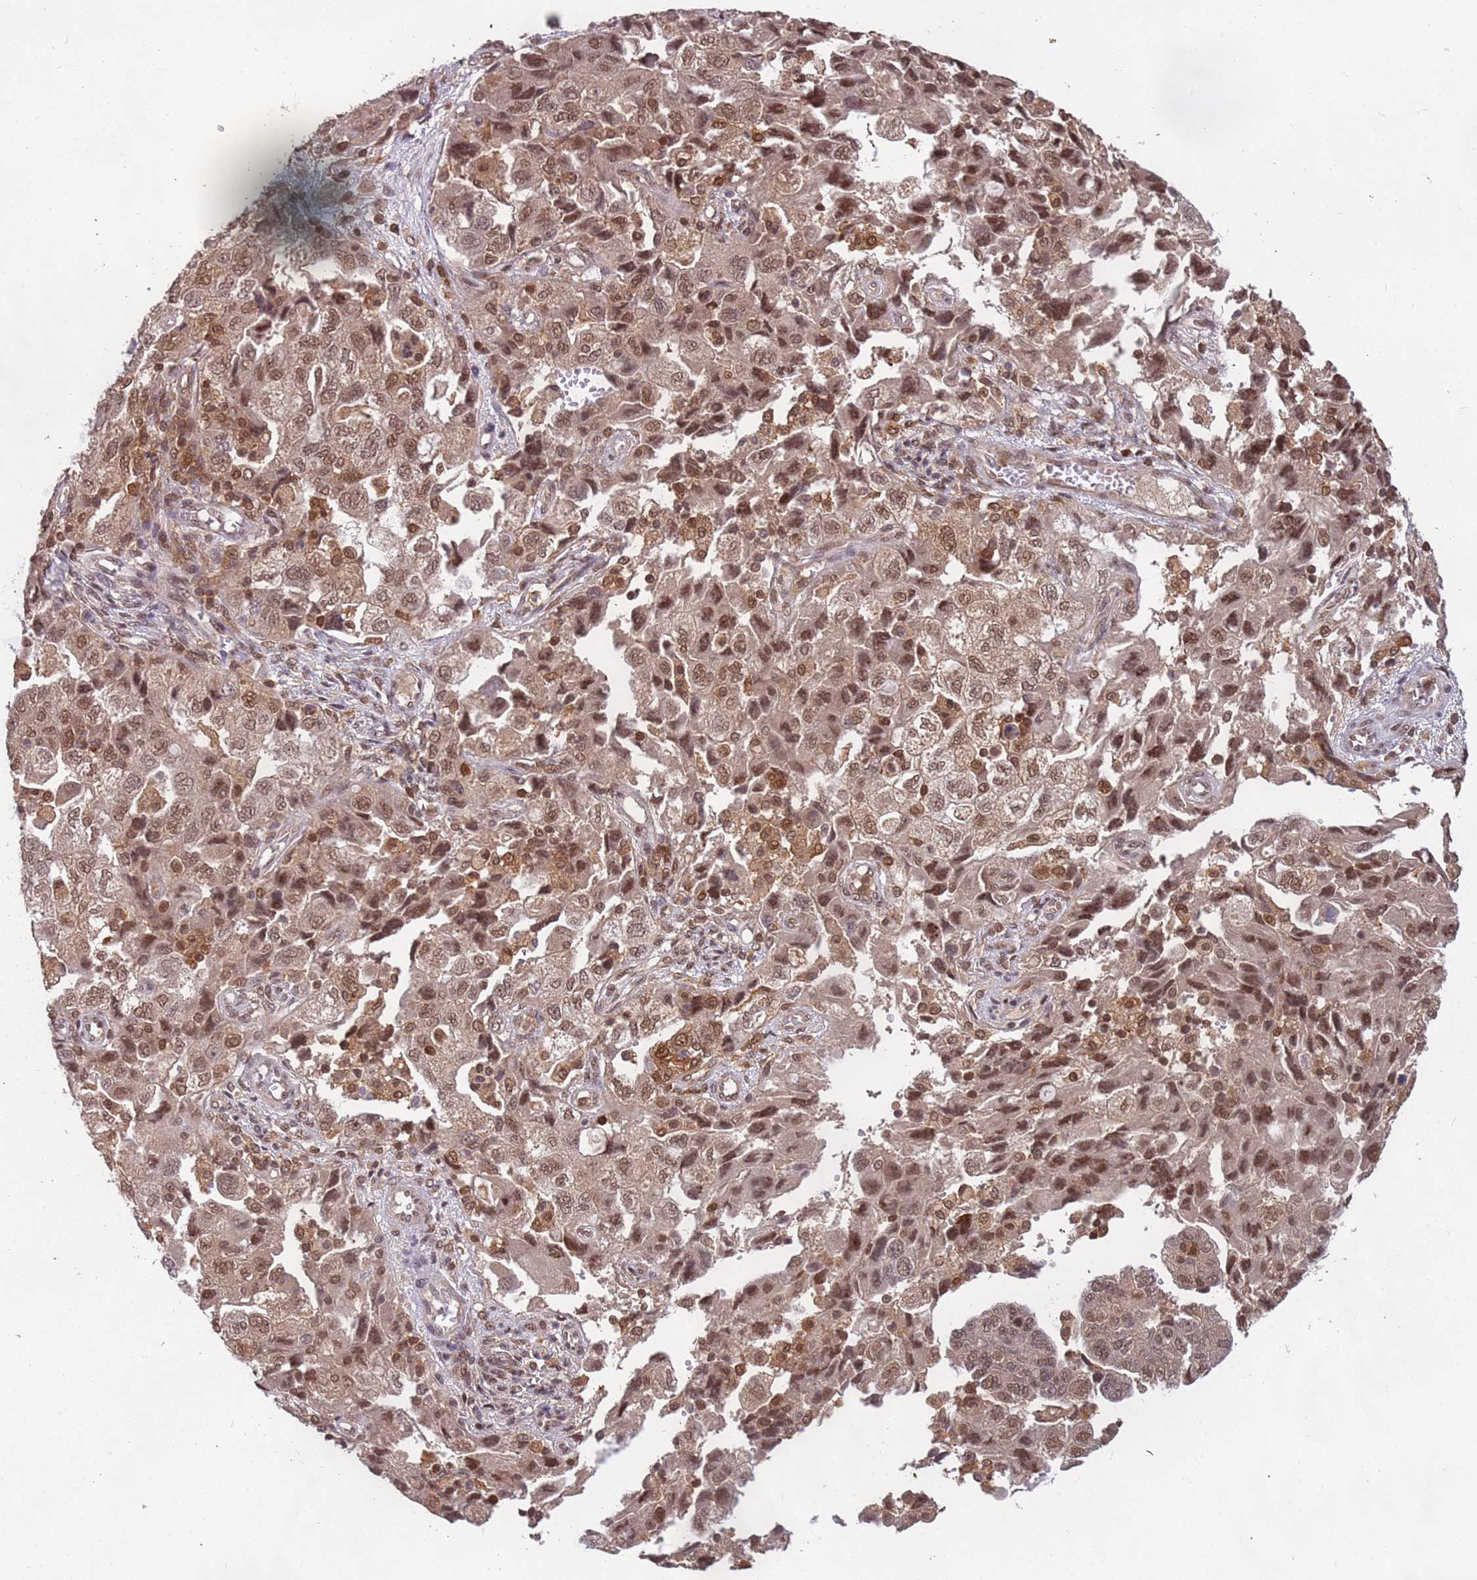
{"staining": {"intensity": "moderate", "quantity": ">75%", "location": "nuclear"}, "tissue": "ovarian cancer", "cell_type": "Tumor cells", "image_type": "cancer", "snomed": [{"axis": "morphology", "description": "Carcinoma, NOS"}, {"axis": "morphology", "description": "Cystadenocarcinoma, serous, NOS"}, {"axis": "topography", "description": "Ovary"}], "caption": "A medium amount of moderate nuclear staining is seen in approximately >75% of tumor cells in ovarian cancer (carcinoma) tissue. The staining is performed using DAB brown chromogen to label protein expression. The nuclei are counter-stained blue using hematoxylin.", "gene": "GBP2", "patient": {"sex": "female", "age": 69}}